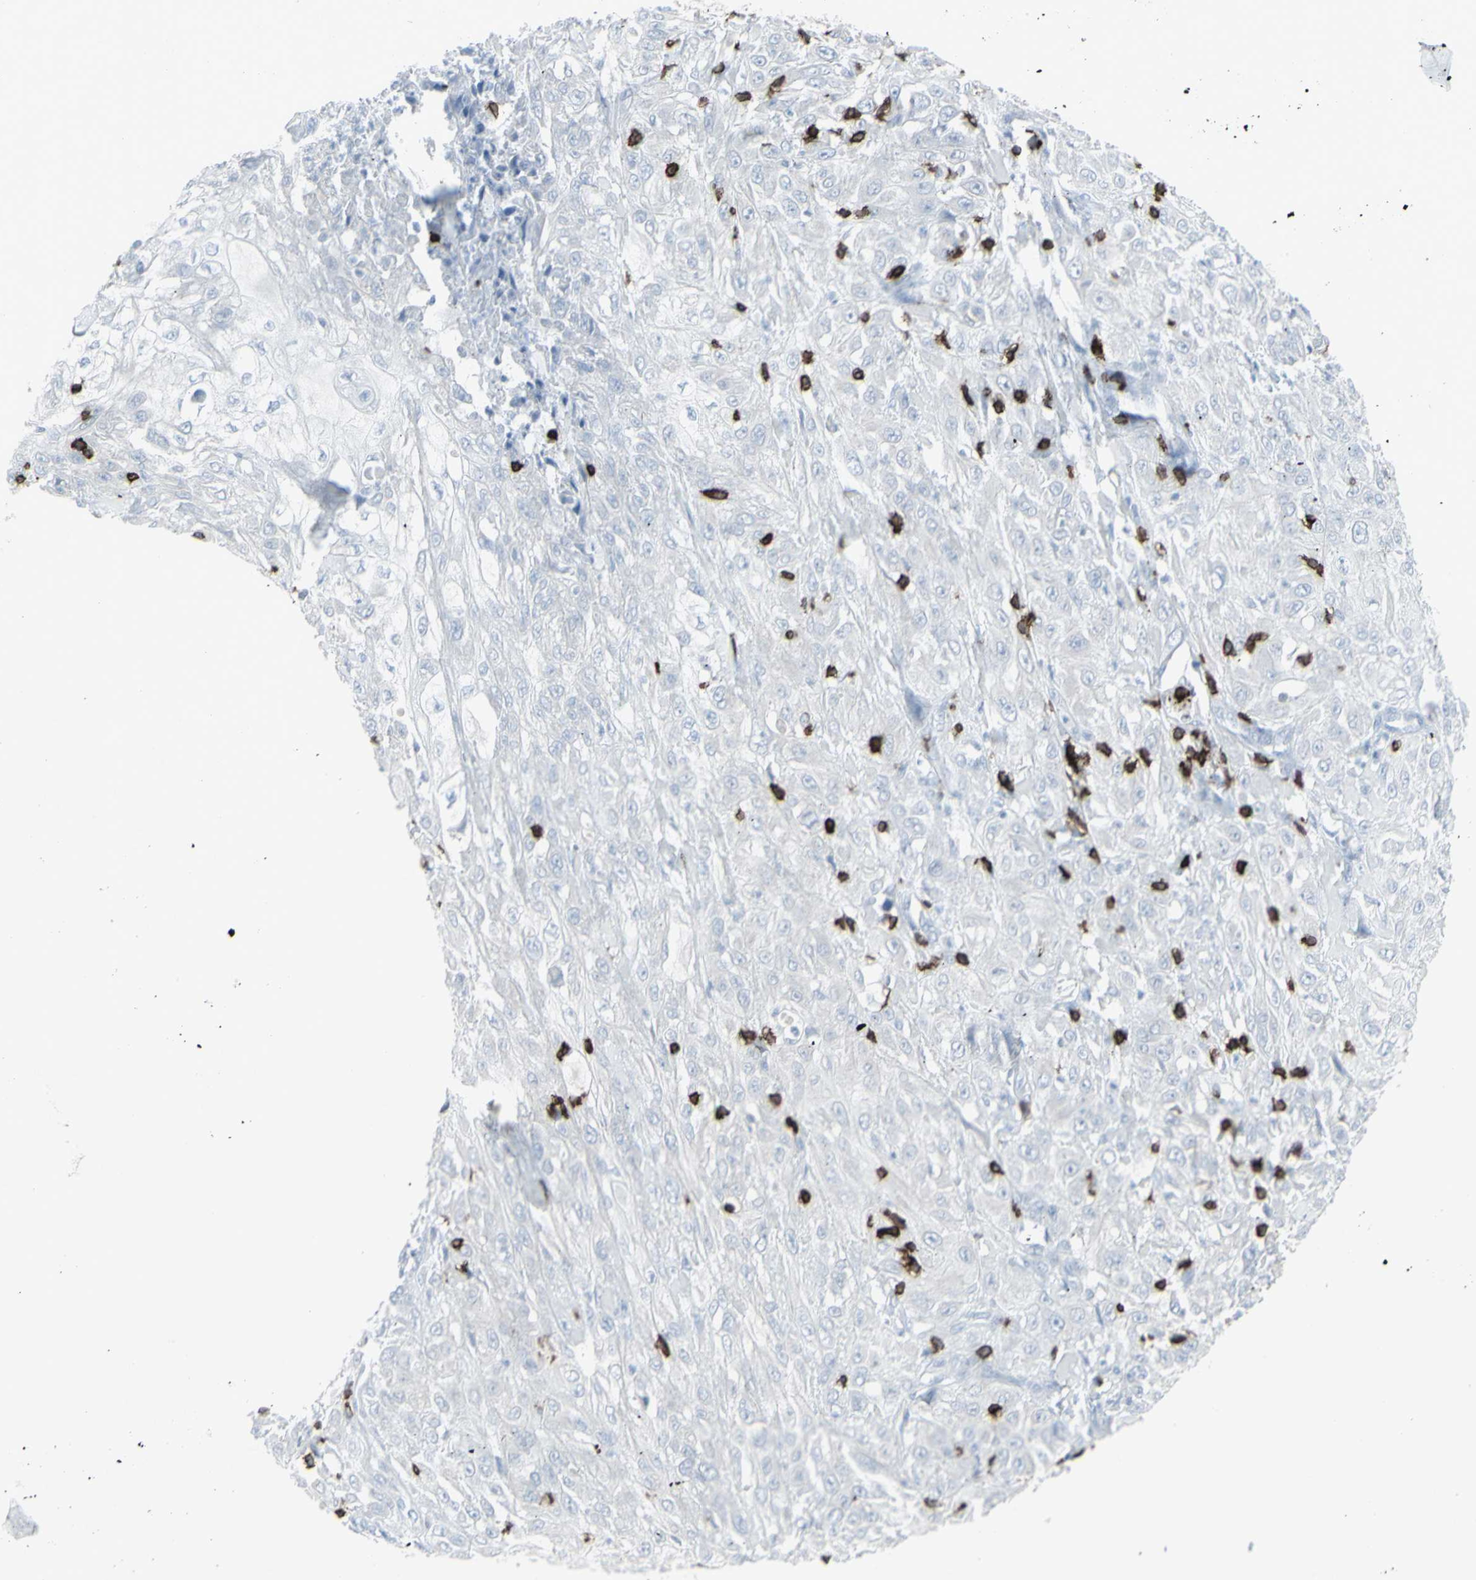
{"staining": {"intensity": "negative", "quantity": "none", "location": "none"}, "tissue": "skin cancer", "cell_type": "Tumor cells", "image_type": "cancer", "snomed": [{"axis": "morphology", "description": "Squamous cell carcinoma, NOS"}, {"axis": "morphology", "description": "Squamous cell carcinoma, metastatic, NOS"}, {"axis": "topography", "description": "Skin"}, {"axis": "topography", "description": "Lymph node"}], "caption": "IHC photomicrograph of neoplastic tissue: metastatic squamous cell carcinoma (skin) stained with DAB (3,3'-diaminobenzidine) shows no significant protein positivity in tumor cells.", "gene": "CD247", "patient": {"sex": "male", "age": 75}}